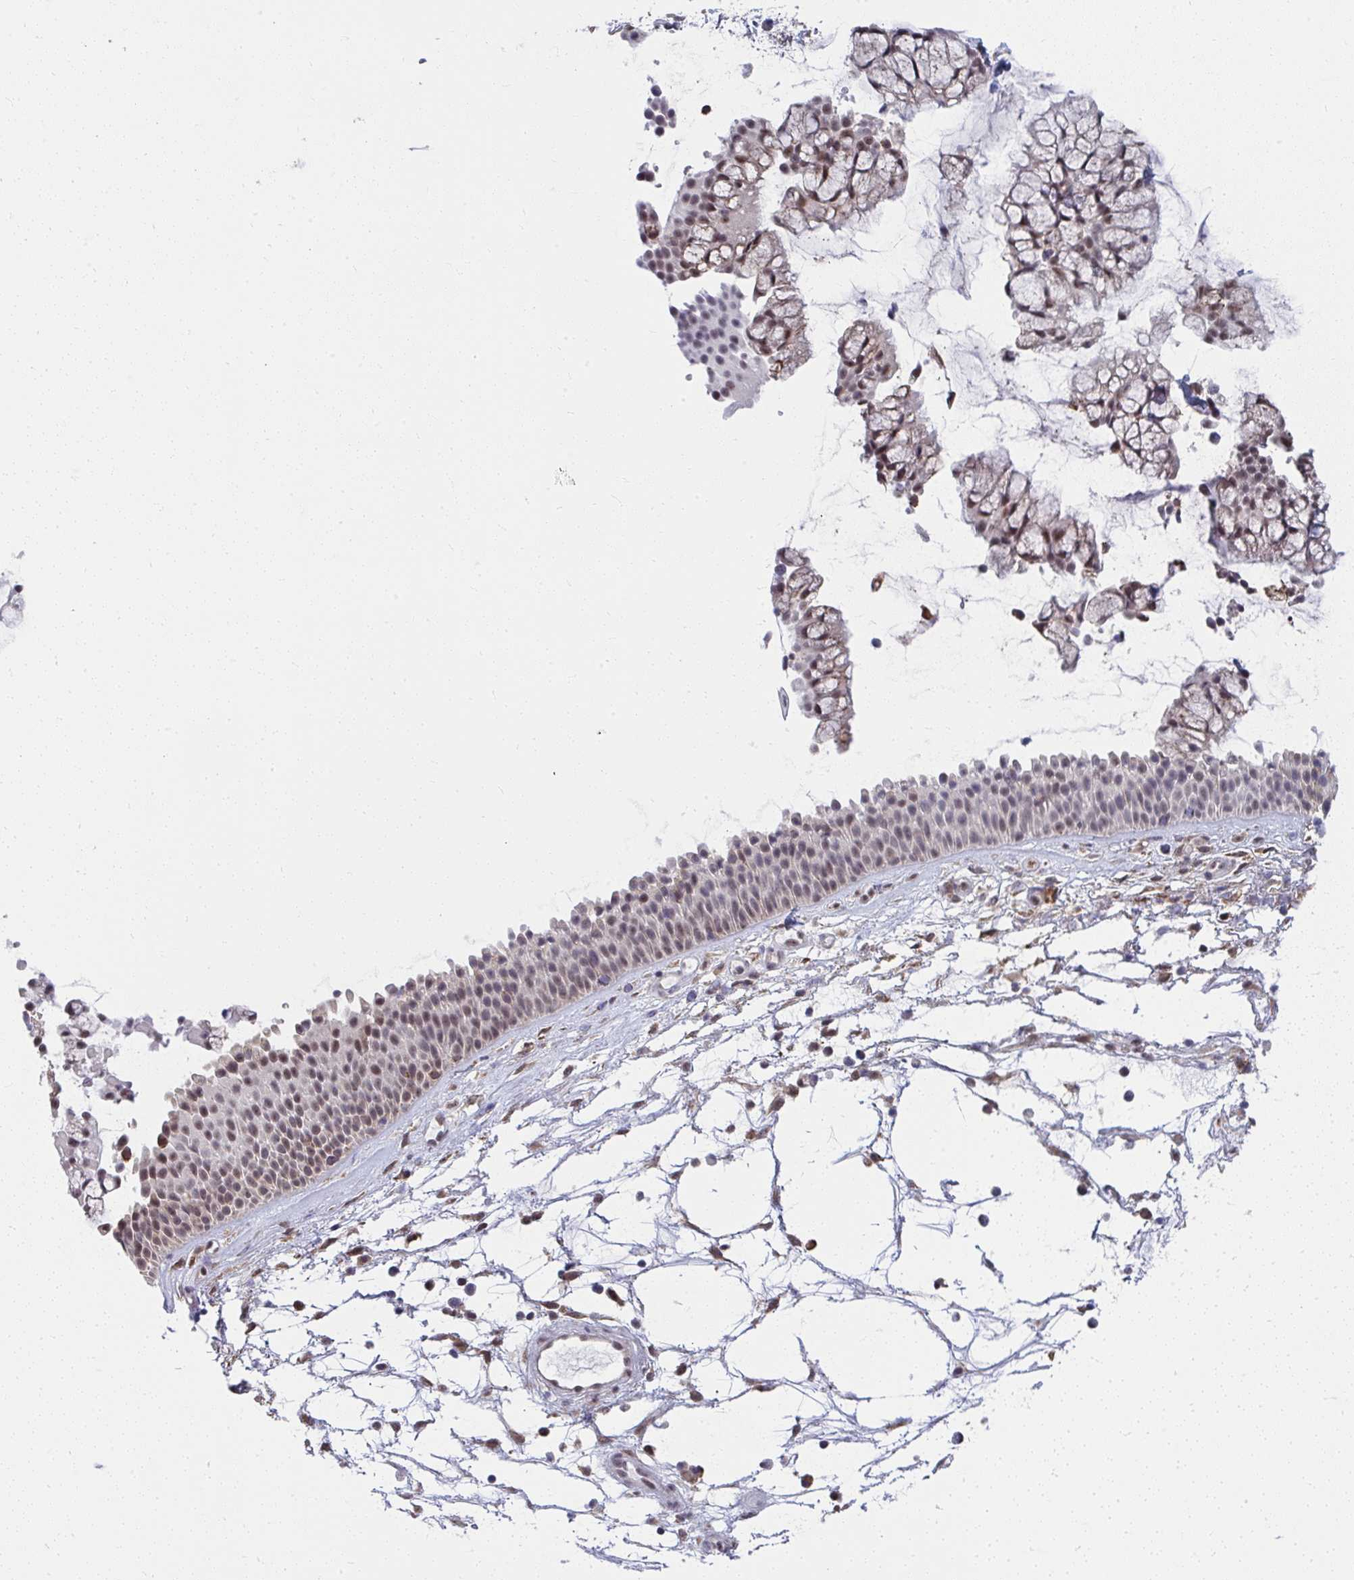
{"staining": {"intensity": "moderate", "quantity": "<25%", "location": "nuclear"}, "tissue": "nasopharynx", "cell_type": "Respiratory epithelial cells", "image_type": "normal", "snomed": [{"axis": "morphology", "description": "Normal tissue, NOS"}, {"axis": "topography", "description": "Nasopharynx"}], "caption": "Immunohistochemistry (IHC) histopathology image of unremarkable human nasopharynx stained for a protein (brown), which shows low levels of moderate nuclear expression in about <25% of respiratory epithelial cells.", "gene": "NMNAT1", "patient": {"sex": "male", "age": 56}}